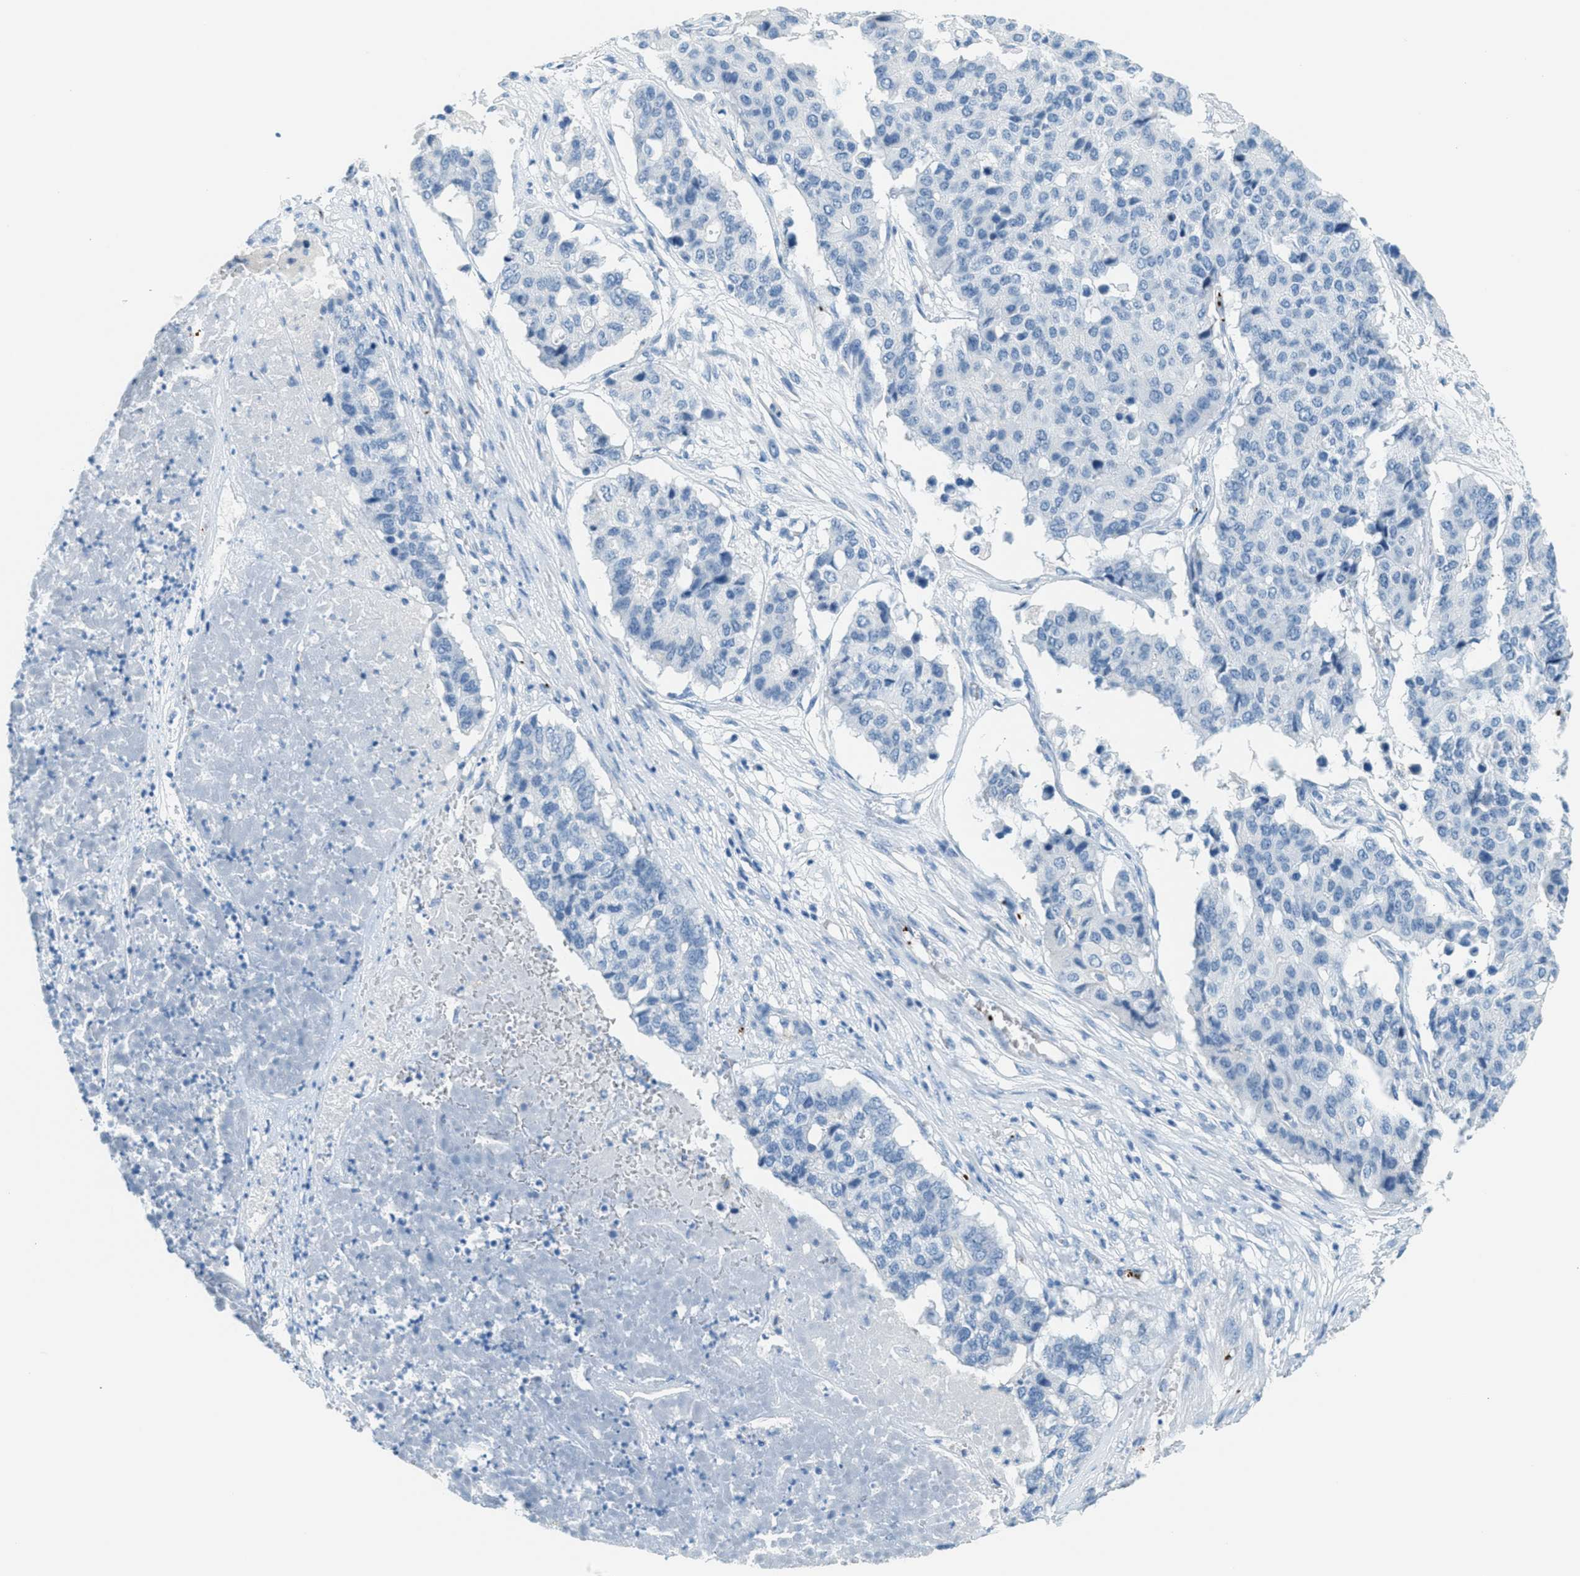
{"staining": {"intensity": "negative", "quantity": "none", "location": "none"}, "tissue": "pancreatic cancer", "cell_type": "Tumor cells", "image_type": "cancer", "snomed": [{"axis": "morphology", "description": "Adenocarcinoma, NOS"}, {"axis": "topography", "description": "Pancreas"}], "caption": "There is no significant positivity in tumor cells of pancreatic adenocarcinoma.", "gene": "PPBP", "patient": {"sex": "male", "age": 50}}